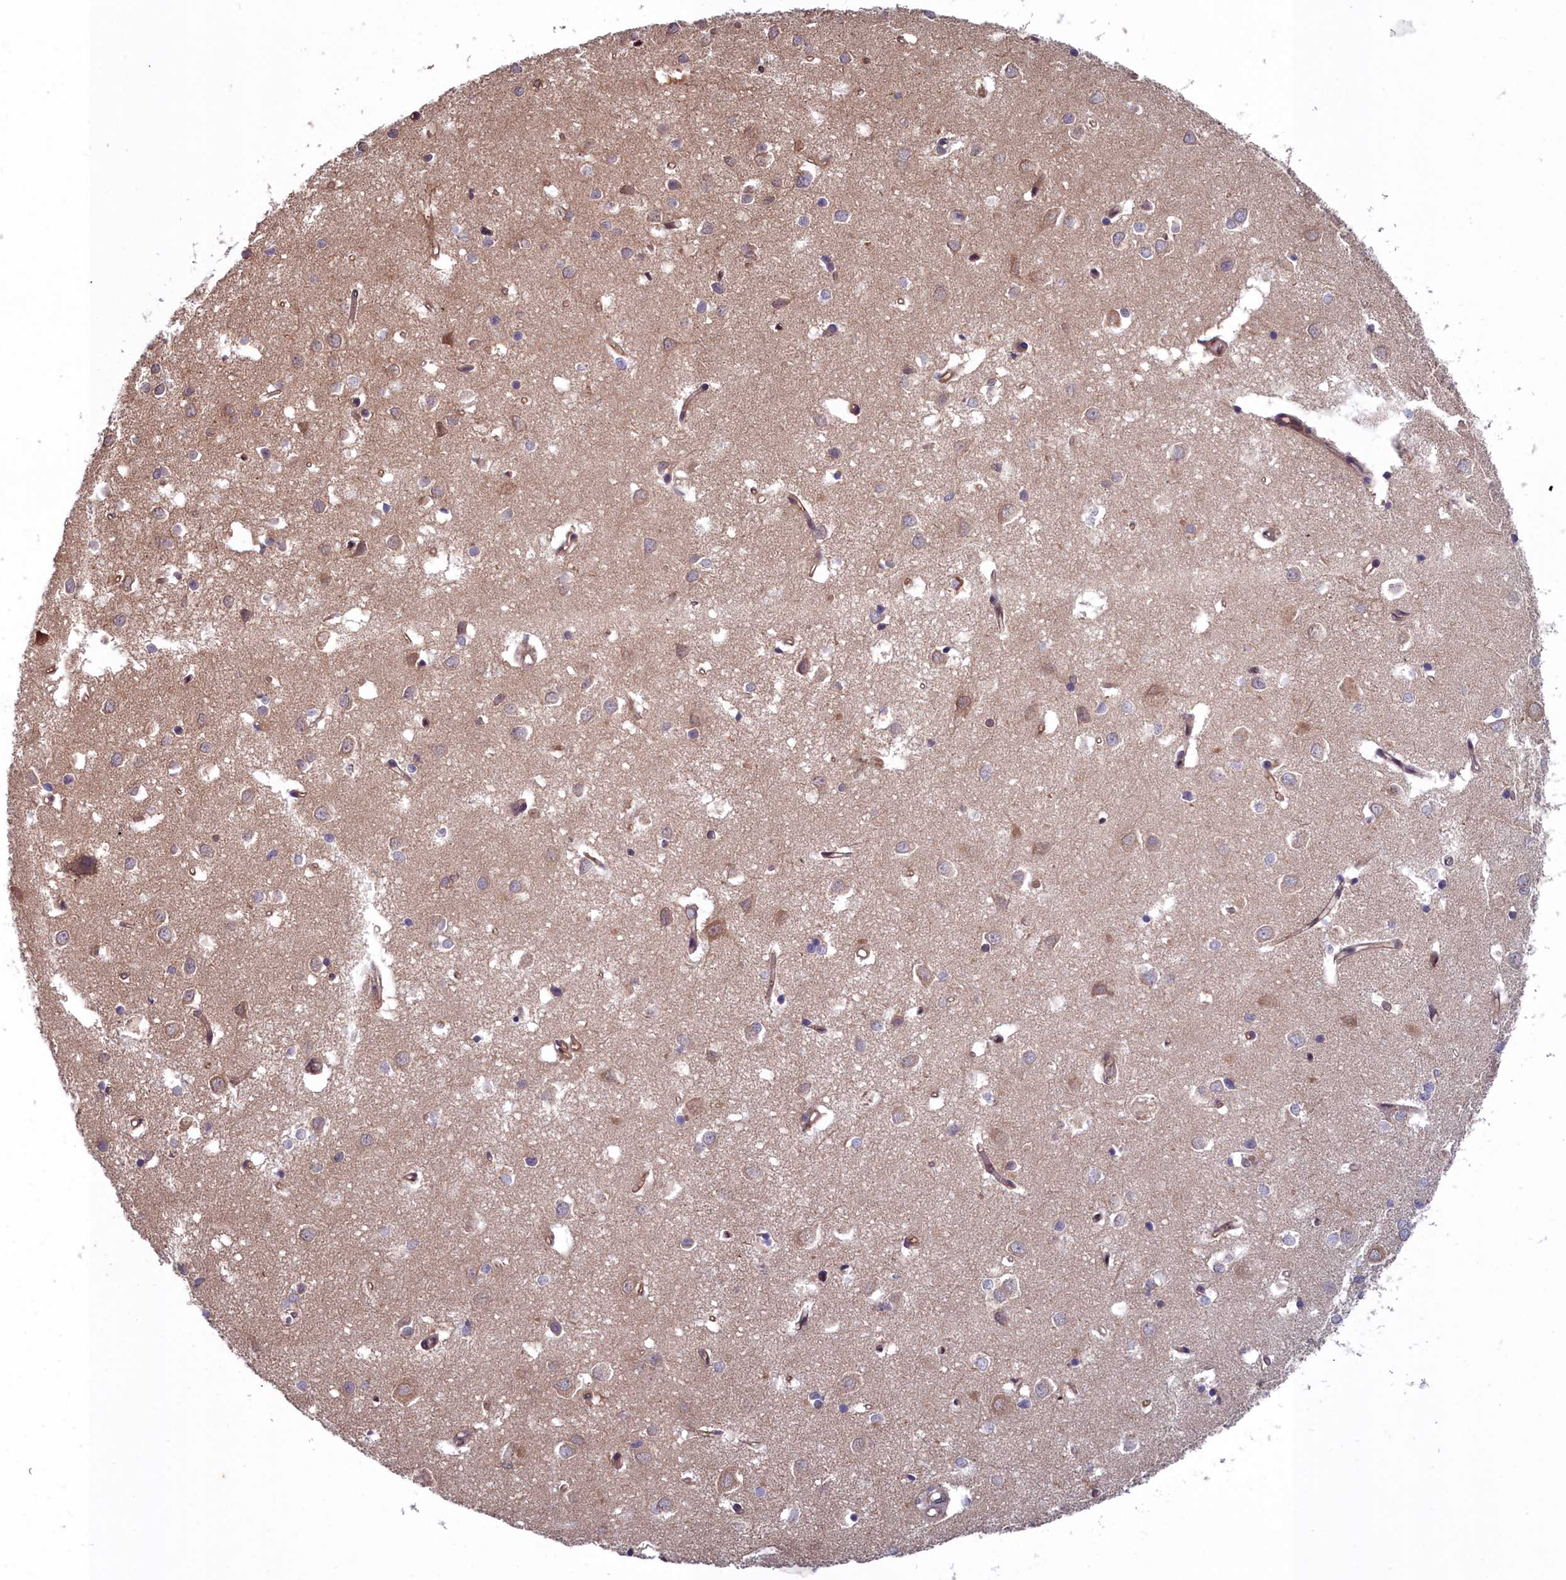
{"staining": {"intensity": "moderate", "quantity": "25%-75%", "location": "cytoplasmic/membranous"}, "tissue": "cerebral cortex", "cell_type": "Endothelial cells", "image_type": "normal", "snomed": [{"axis": "morphology", "description": "Normal tissue, NOS"}, {"axis": "topography", "description": "Cerebral cortex"}], "caption": "Immunohistochemistry (IHC) image of unremarkable human cerebral cortex stained for a protein (brown), which displays medium levels of moderate cytoplasmic/membranous expression in approximately 25%-75% of endothelial cells.", "gene": "GFRA2", "patient": {"sex": "female", "age": 64}}